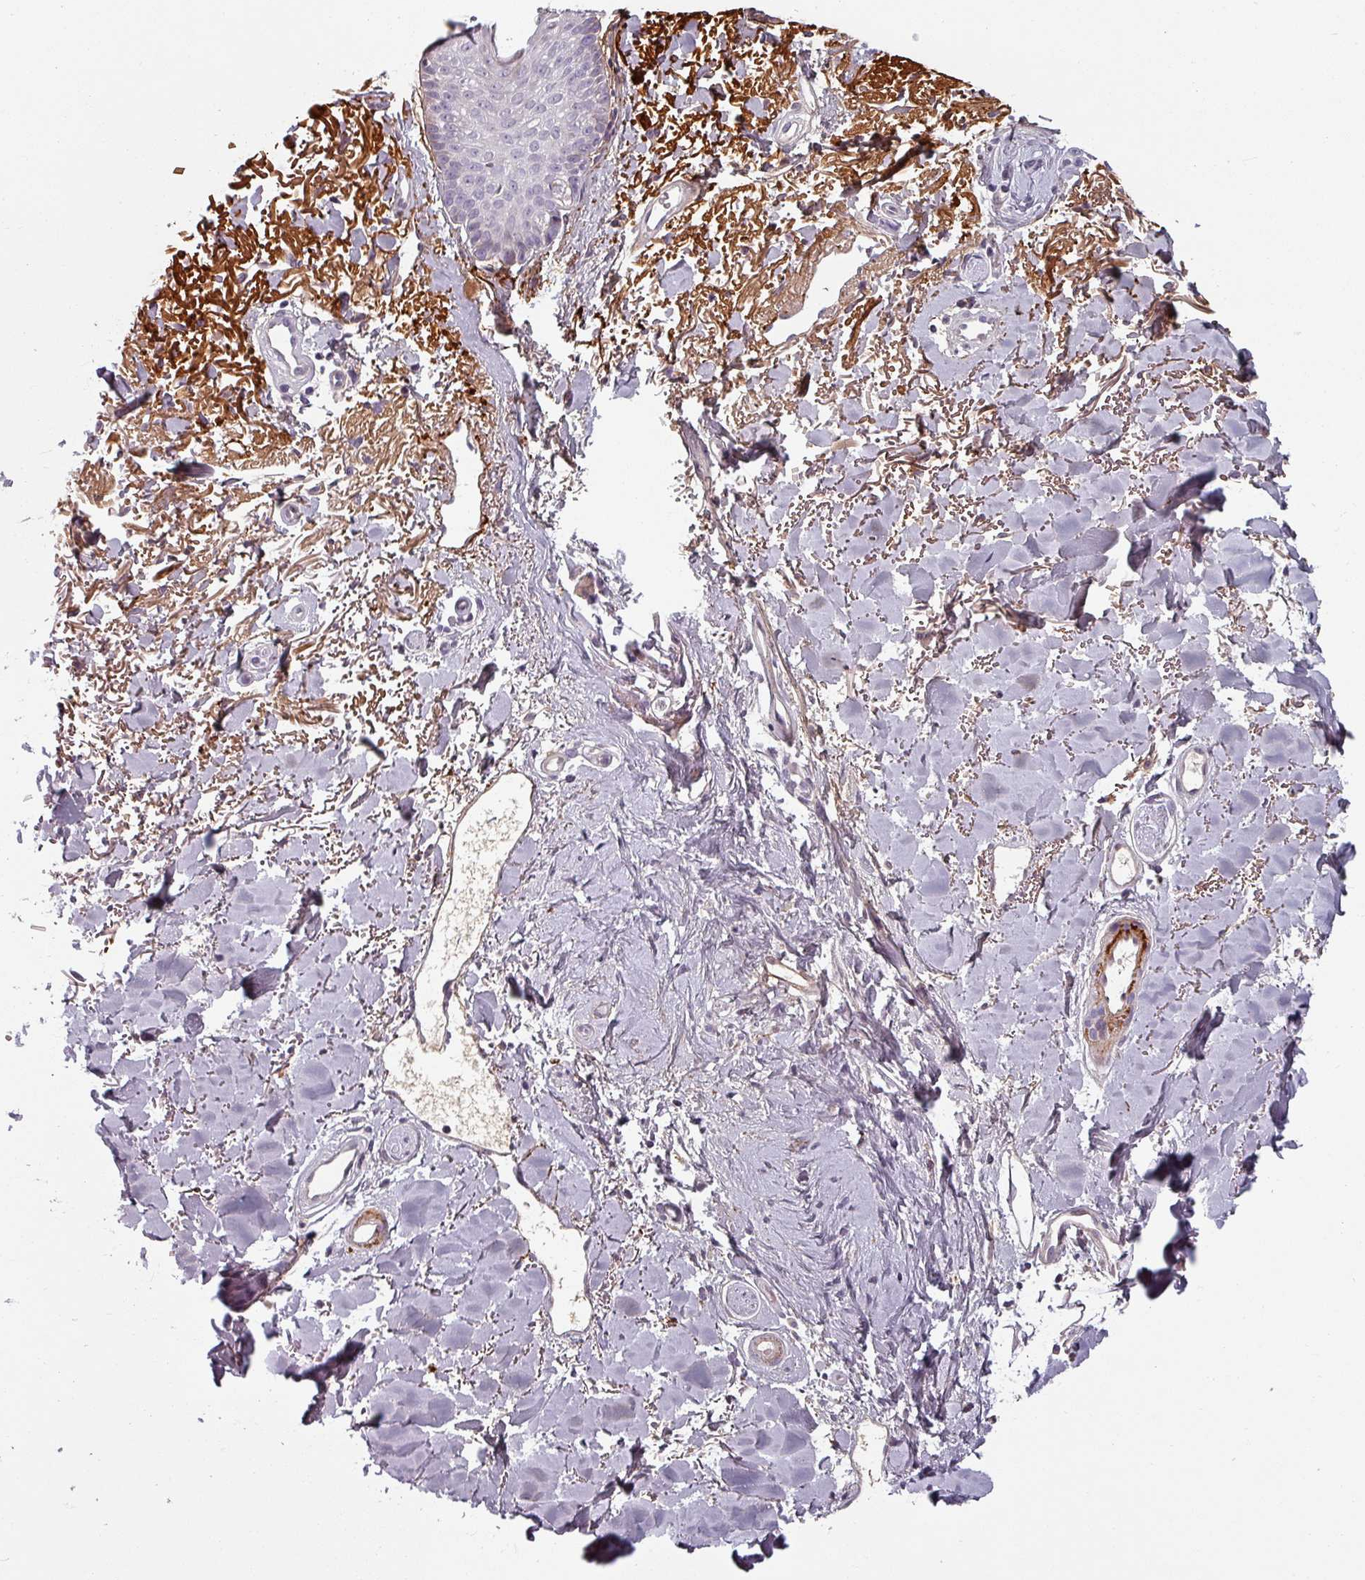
{"staining": {"intensity": "negative", "quantity": "none", "location": "none"}, "tissue": "skin cancer", "cell_type": "Tumor cells", "image_type": "cancer", "snomed": [{"axis": "morphology", "description": "Basal cell carcinoma"}, {"axis": "topography", "description": "Skin"}], "caption": "High power microscopy photomicrograph of an IHC micrograph of skin basal cell carcinoma, revealing no significant expression in tumor cells.", "gene": "CYB5RL", "patient": {"sex": "female", "age": 82}}